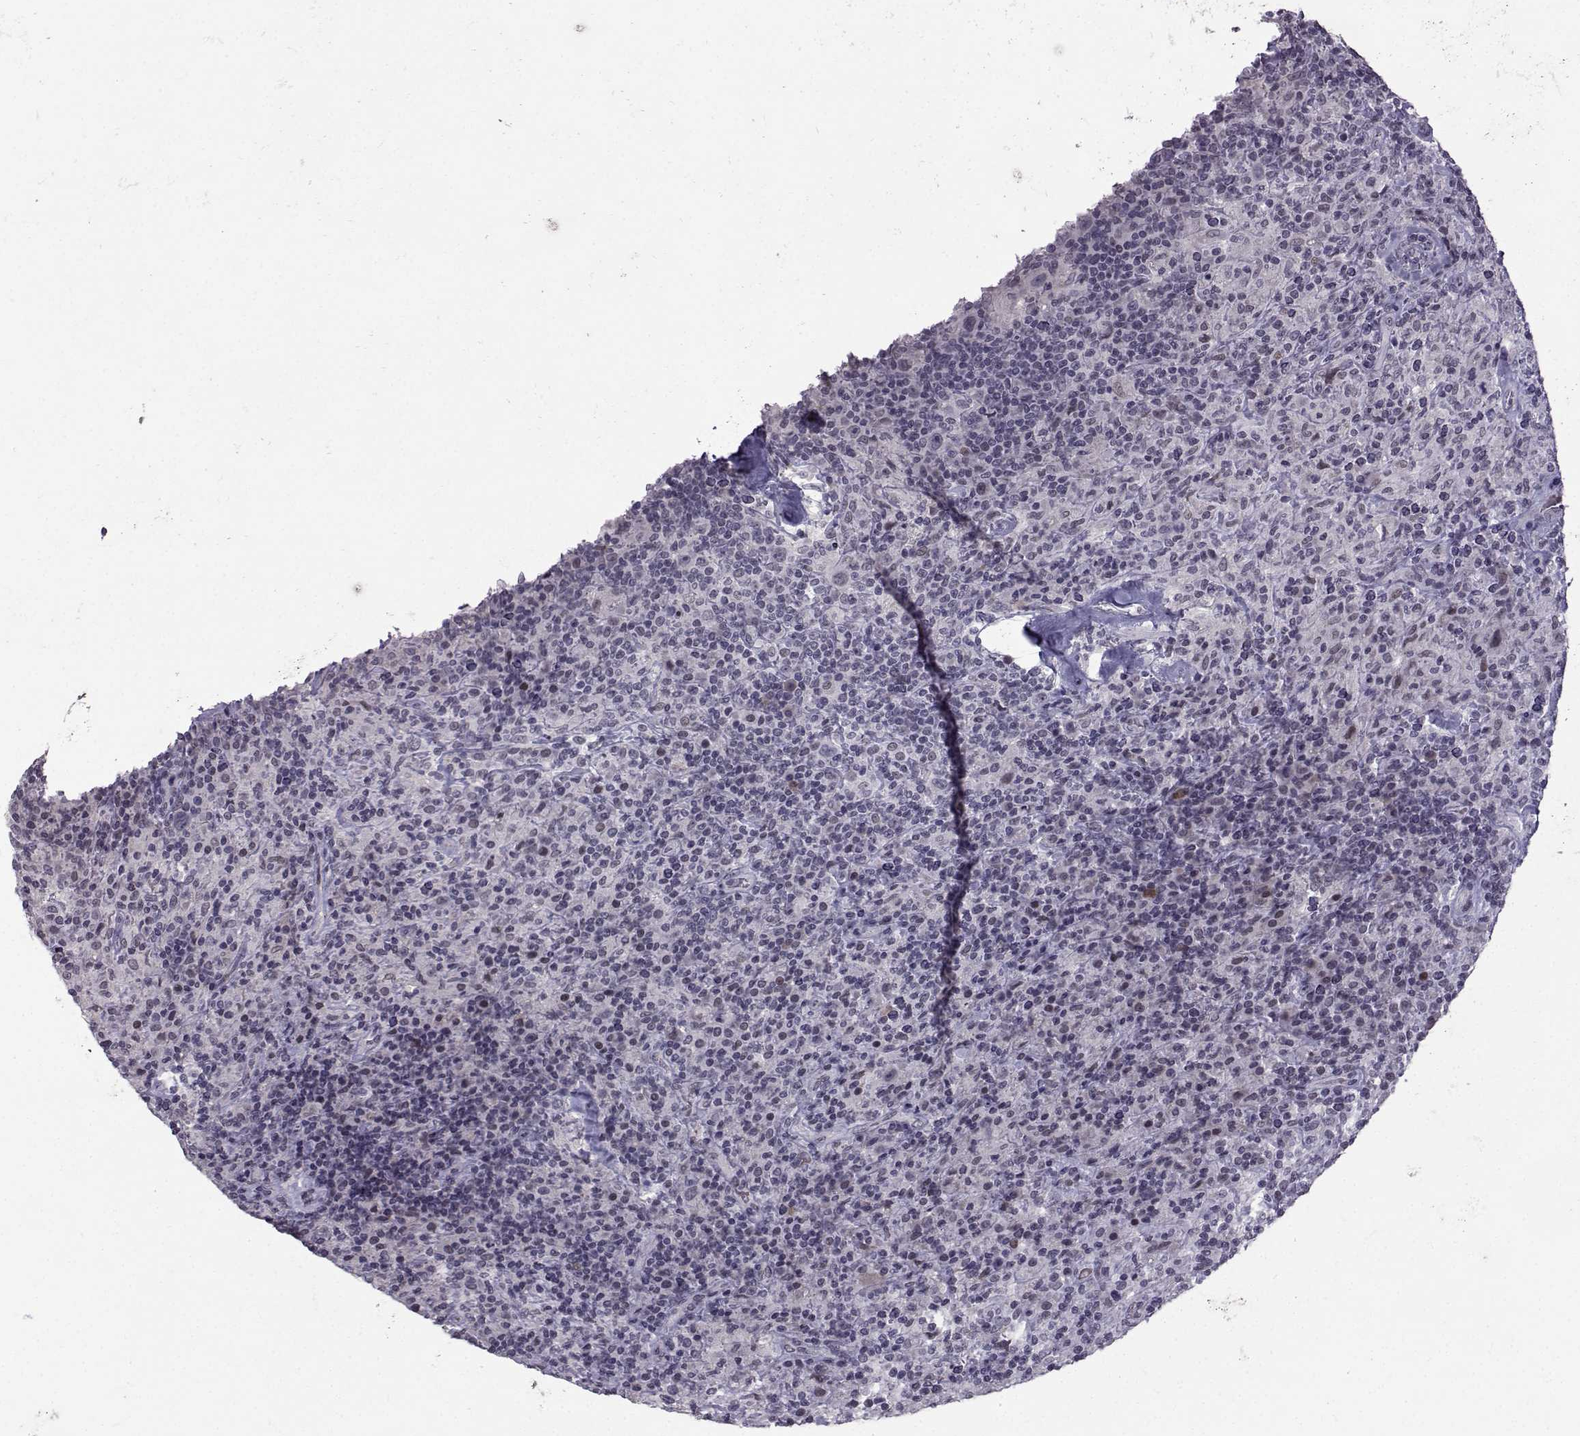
{"staining": {"intensity": "negative", "quantity": "none", "location": "none"}, "tissue": "lymphoma", "cell_type": "Tumor cells", "image_type": "cancer", "snomed": [{"axis": "morphology", "description": "Hodgkin's disease, NOS"}, {"axis": "topography", "description": "Lymph node"}], "caption": "The histopathology image exhibits no staining of tumor cells in Hodgkin's disease. (DAB (3,3'-diaminobenzidine) IHC with hematoxylin counter stain).", "gene": "LIN28A", "patient": {"sex": "male", "age": 70}}